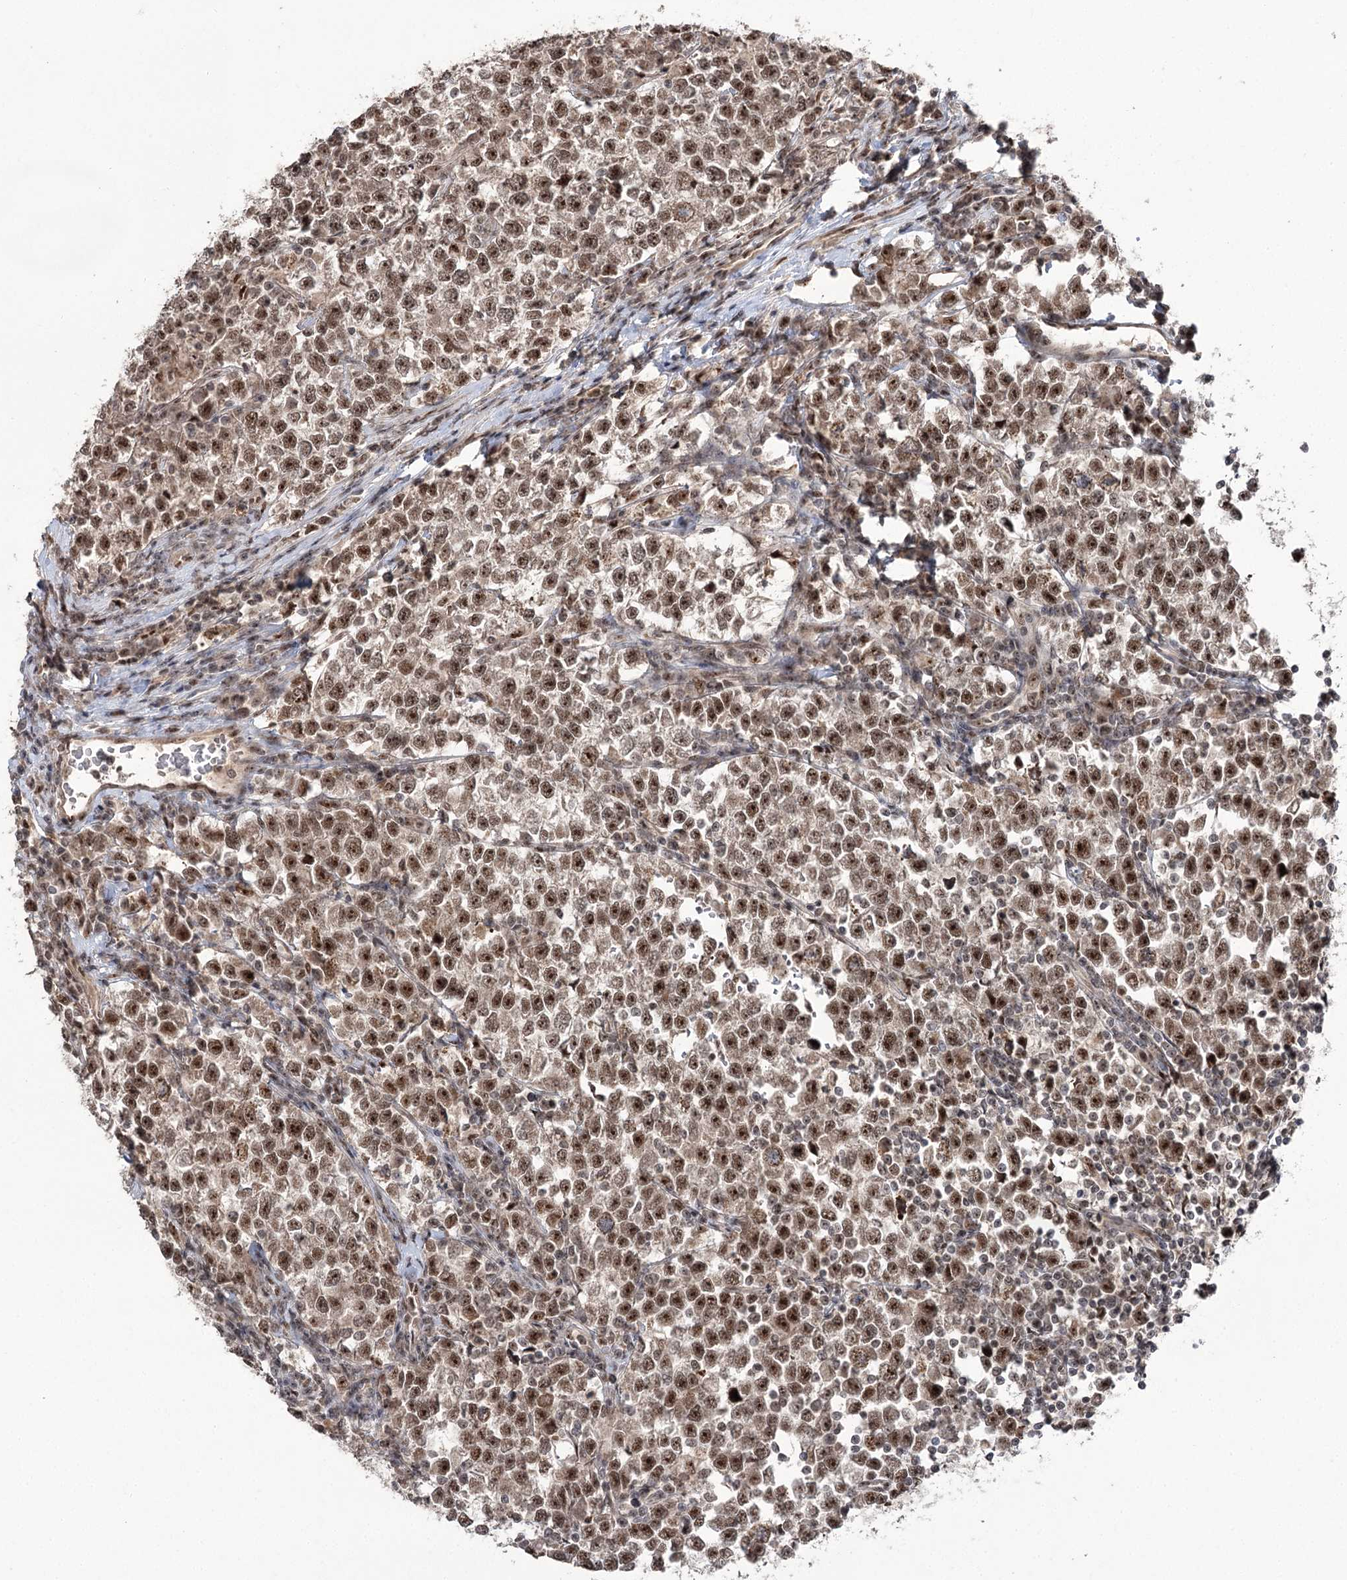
{"staining": {"intensity": "strong", "quantity": ">75%", "location": "nuclear"}, "tissue": "testis cancer", "cell_type": "Tumor cells", "image_type": "cancer", "snomed": [{"axis": "morphology", "description": "Normal tissue, NOS"}, {"axis": "morphology", "description": "Seminoma, NOS"}, {"axis": "topography", "description": "Testis"}], "caption": "Immunohistochemistry (IHC) (DAB (3,3'-diaminobenzidine)) staining of human seminoma (testis) exhibits strong nuclear protein staining in approximately >75% of tumor cells. (DAB IHC, brown staining for protein, blue staining for nuclei).", "gene": "ERCC3", "patient": {"sex": "male", "age": 43}}